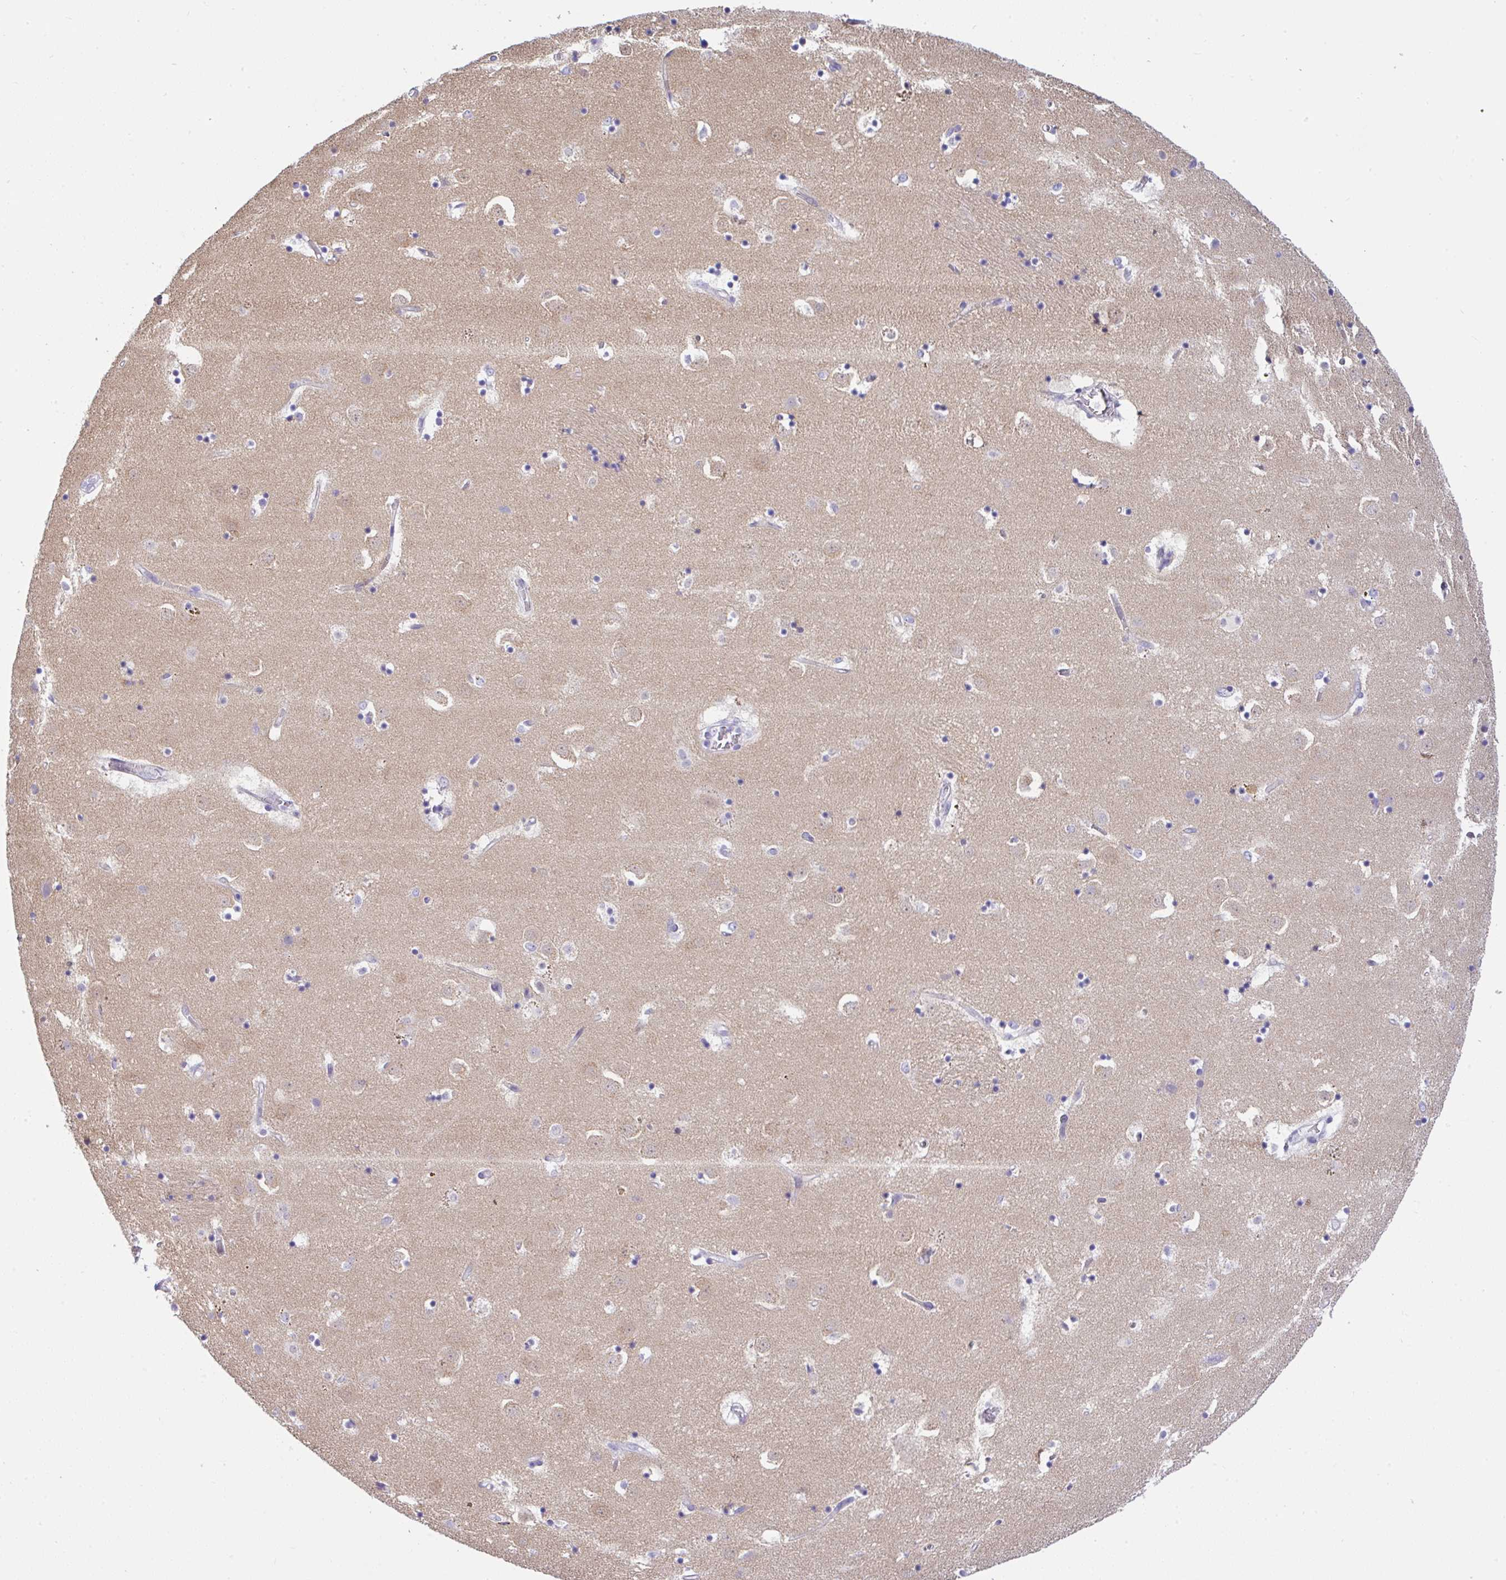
{"staining": {"intensity": "negative", "quantity": "none", "location": "none"}, "tissue": "caudate", "cell_type": "Glial cells", "image_type": "normal", "snomed": [{"axis": "morphology", "description": "Normal tissue, NOS"}, {"axis": "topography", "description": "Lateral ventricle wall"}], "caption": "Unremarkable caudate was stained to show a protein in brown. There is no significant staining in glial cells. The staining is performed using DAB brown chromogen with nuclei counter-stained in using hematoxylin.", "gene": "SERPINE3", "patient": {"sex": "male", "age": 58}}